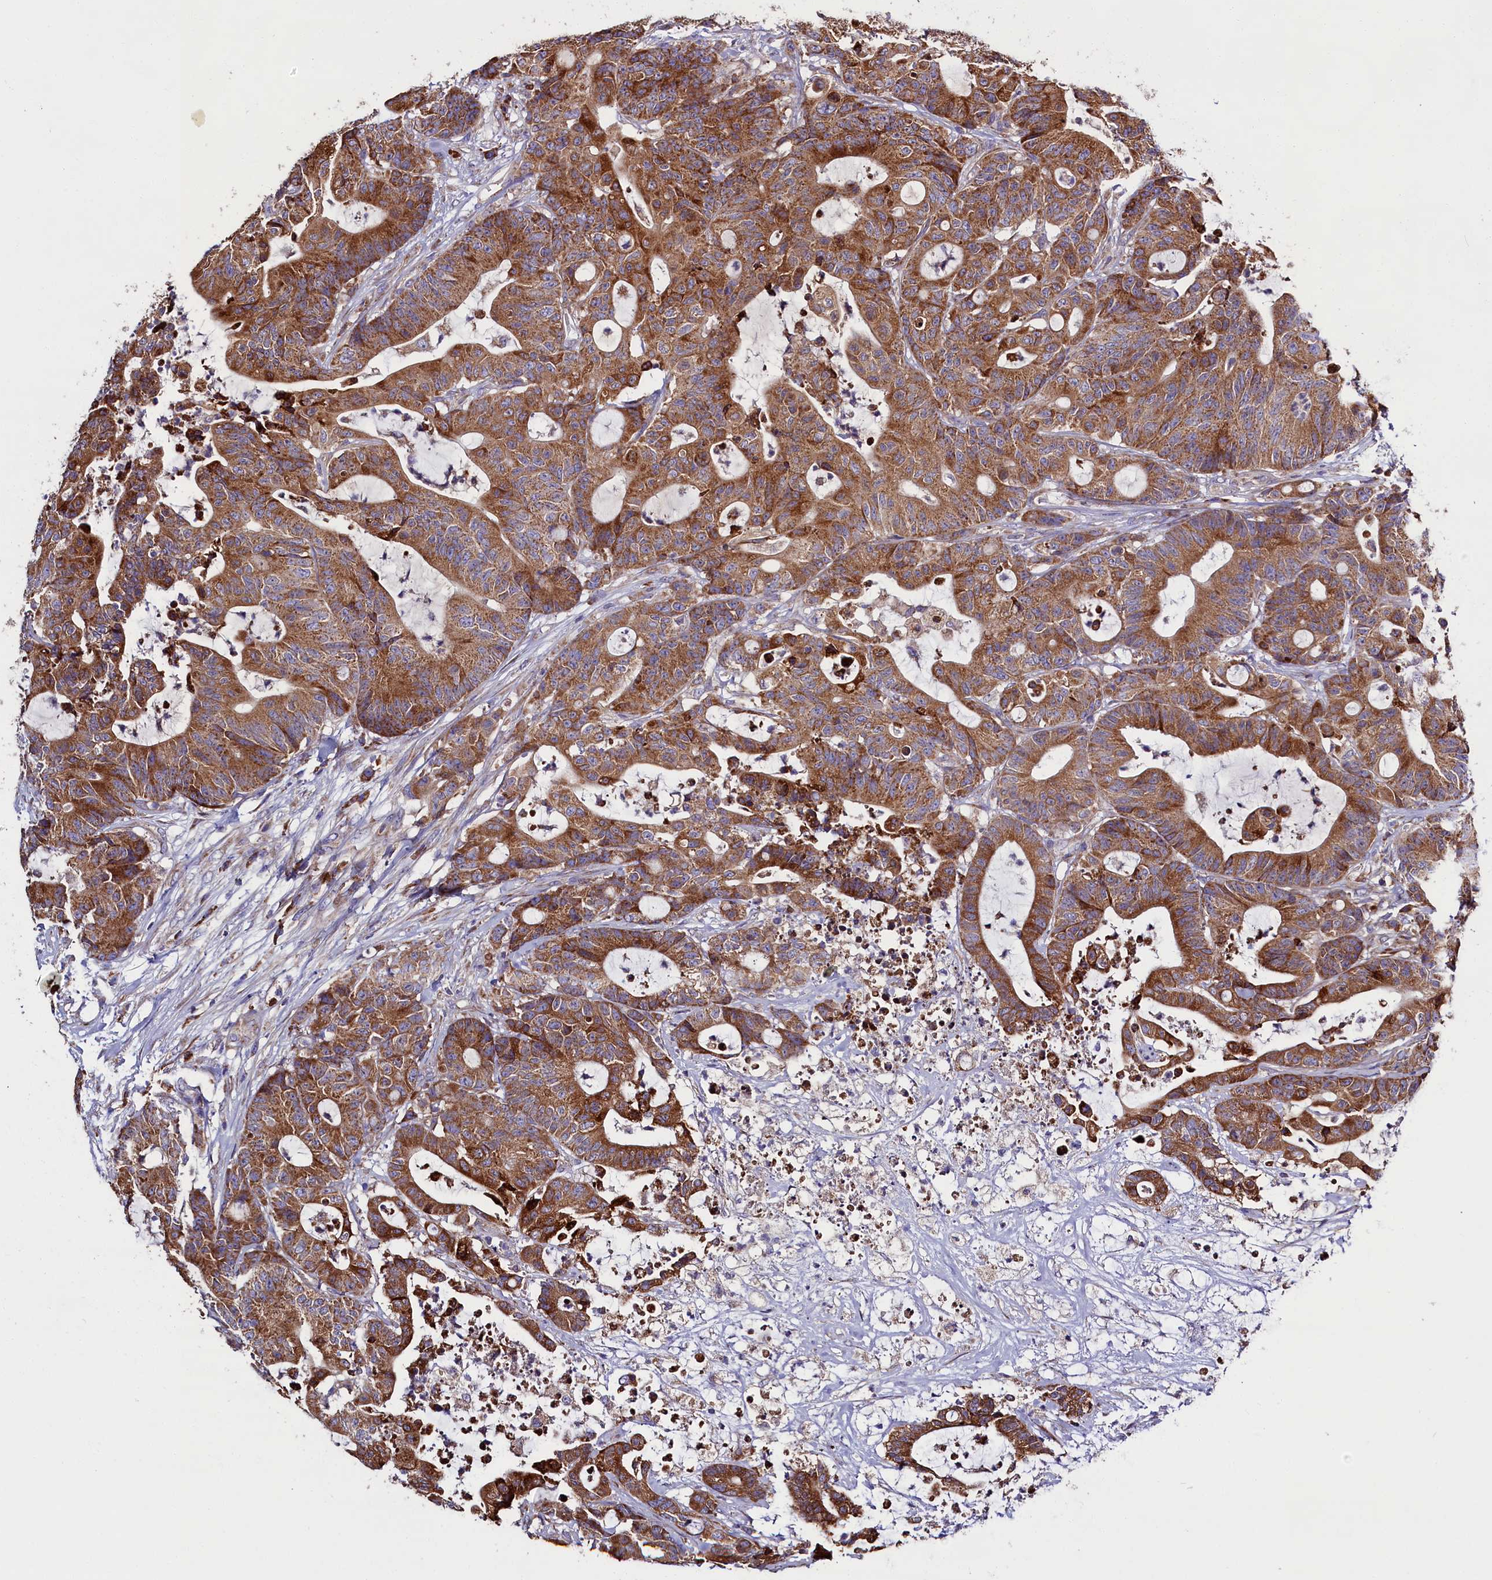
{"staining": {"intensity": "moderate", "quantity": ">75%", "location": "cytoplasmic/membranous"}, "tissue": "colorectal cancer", "cell_type": "Tumor cells", "image_type": "cancer", "snomed": [{"axis": "morphology", "description": "Adenocarcinoma, NOS"}, {"axis": "topography", "description": "Colon"}], "caption": "Tumor cells demonstrate moderate cytoplasmic/membranous staining in about >75% of cells in colorectal cancer. The staining is performed using DAB brown chromogen to label protein expression. The nuclei are counter-stained blue using hematoxylin.", "gene": "ZSWIM1", "patient": {"sex": "female", "age": 84}}